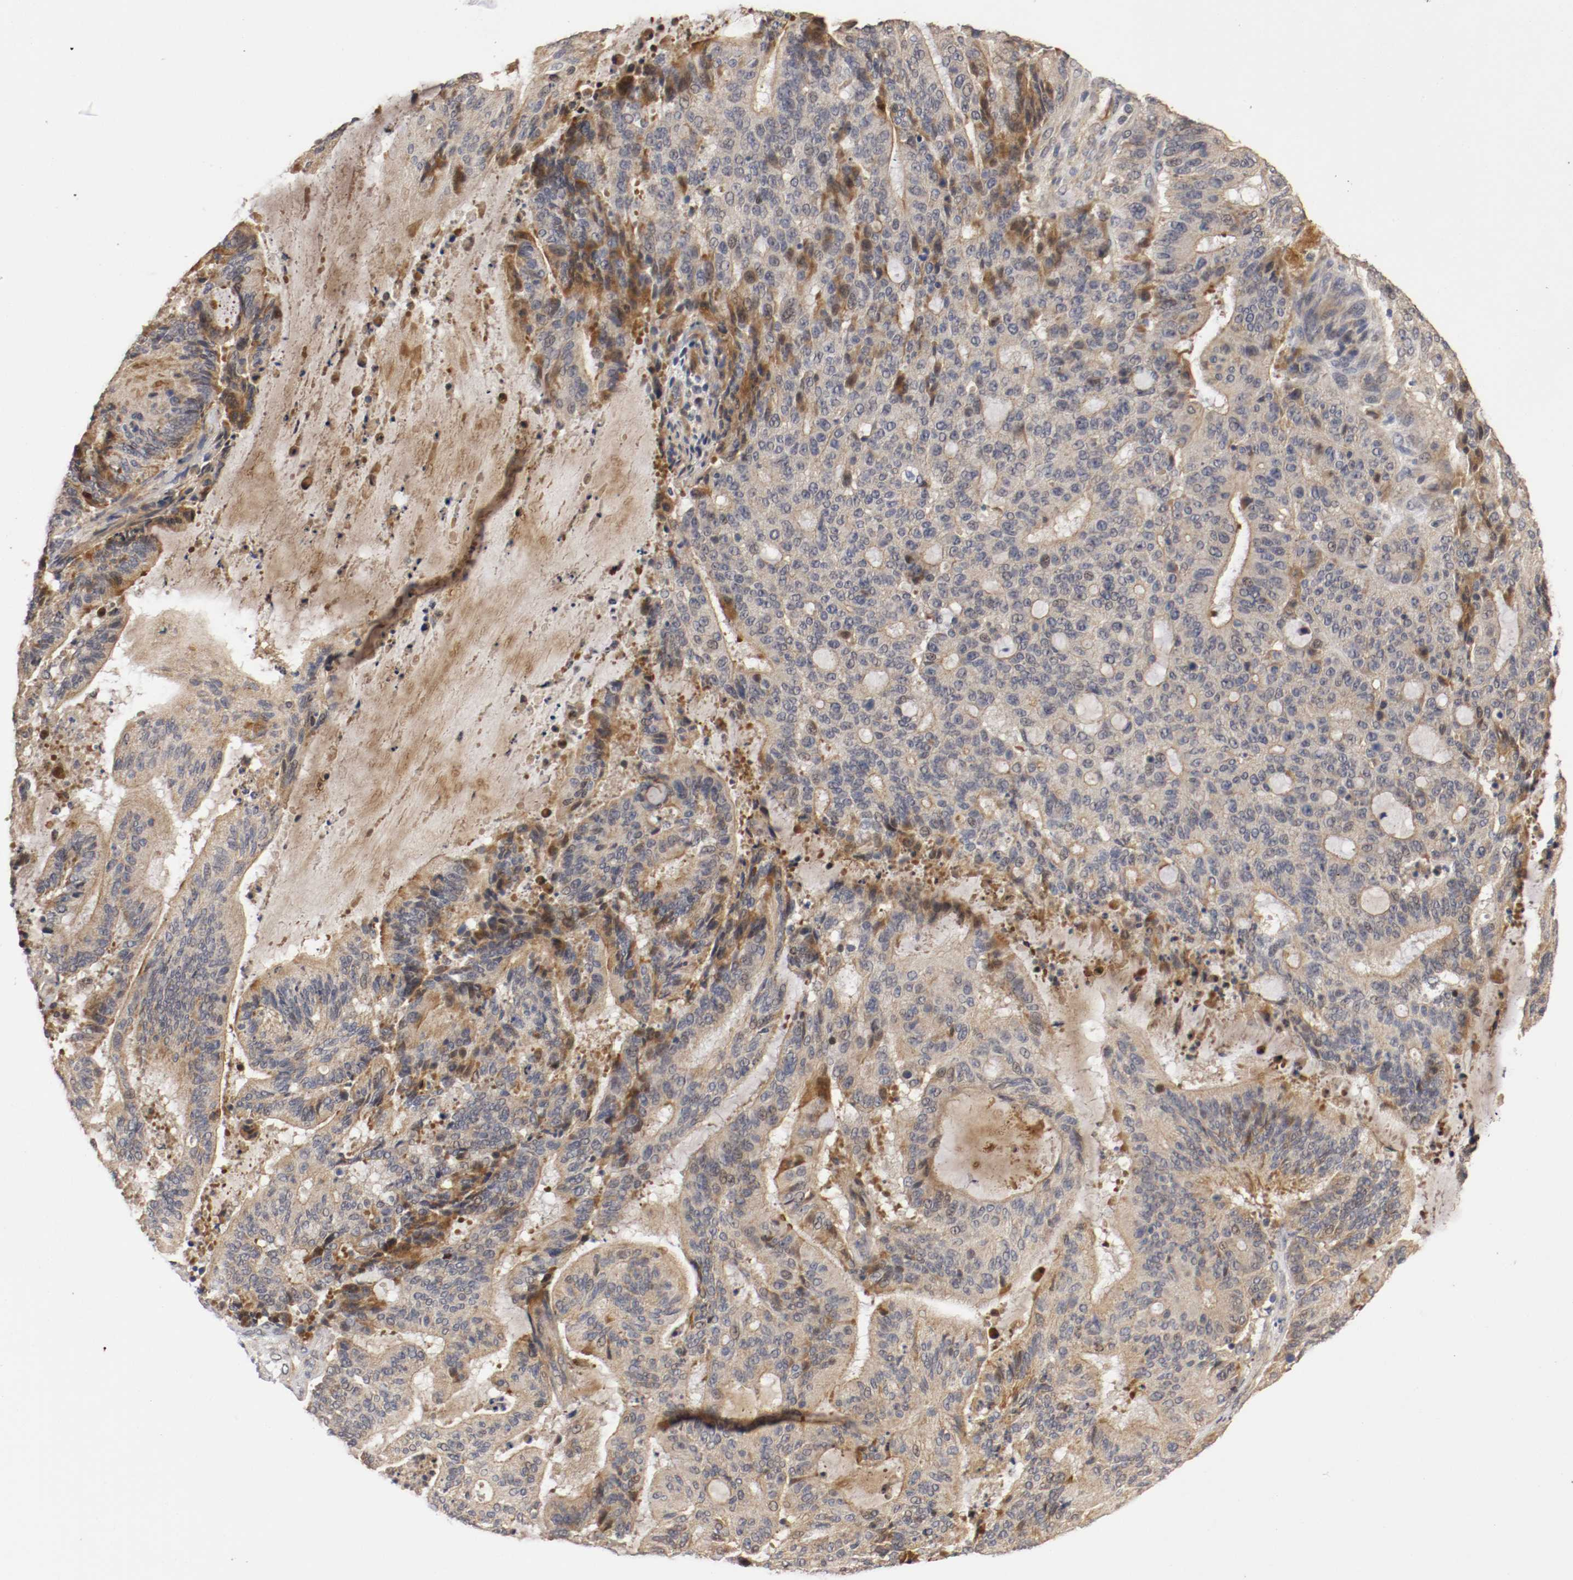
{"staining": {"intensity": "moderate", "quantity": "25%-75%", "location": "cytoplasmic/membranous,nuclear"}, "tissue": "liver cancer", "cell_type": "Tumor cells", "image_type": "cancer", "snomed": [{"axis": "morphology", "description": "Cholangiocarcinoma"}, {"axis": "topography", "description": "Liver"}], "caption": "DAB (3,3'-diaminobenzidine) immunohistochemical staining of human liver cancer (cholangiocarcinoma) reveals moderate cytoplasmic/membranous and nuclear protein expression in approximately 25%-75% of tumor cells.", "gene": "TNFRSF1B", "patient": {"sex": "female", "age": 73}}